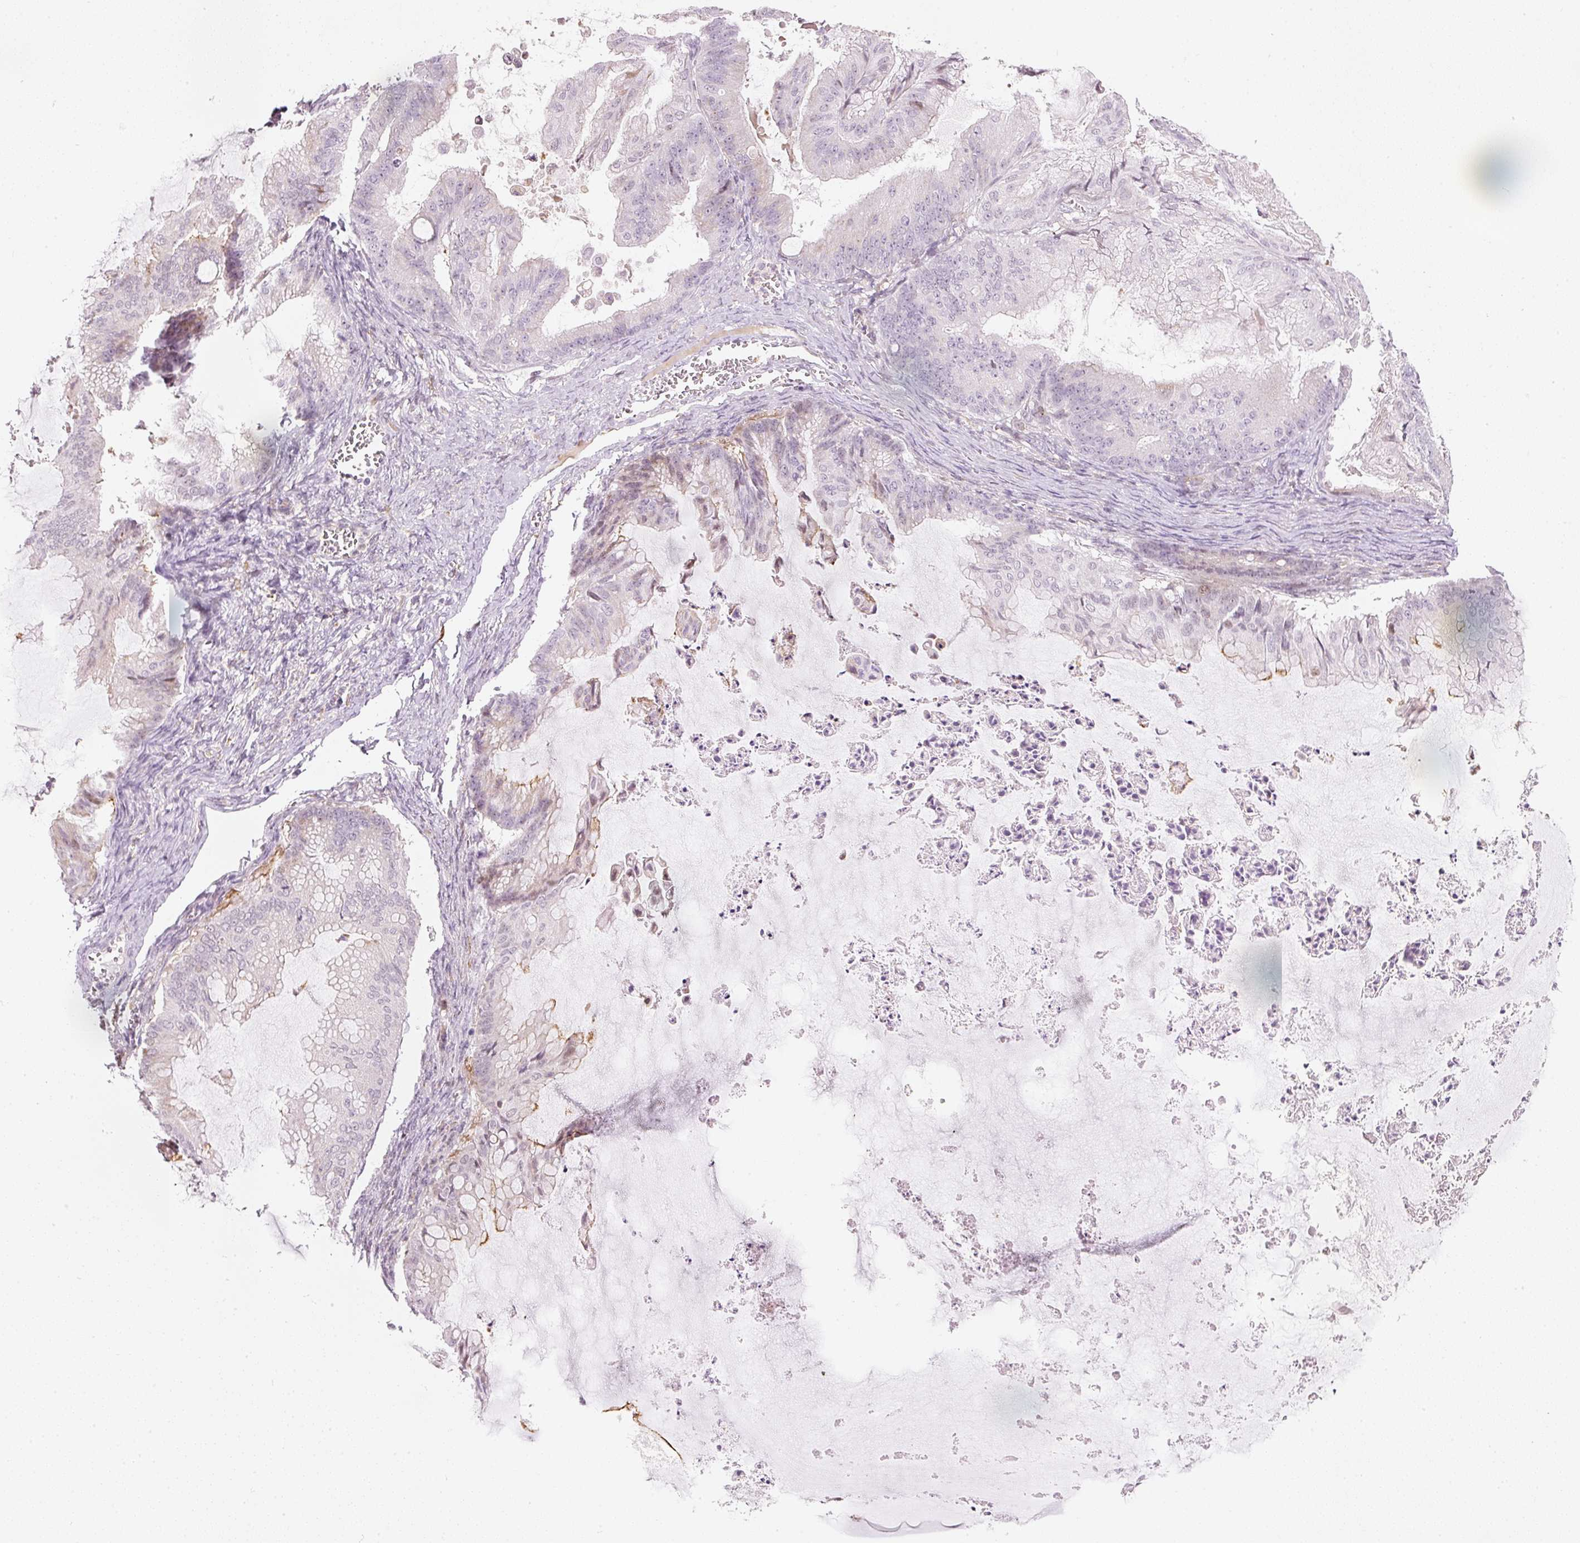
{"staining": {"intensity": "negative", "quantity": "none", "location": "none"}, "tissue": "ovarian cancer", "cell_type": "Tumor cells", "image_type": "cancer", "snomed": [{"axis": "morphology", "description": "Cystadenocarcinoma, mucinous, NOS"}, {"axis": "topography", "description": "Ovary"}], "caption": "Histopathology image shows no protein positivity in tumor cells of ovarian mucinous cystadenocarcinoma tissue.", "gene": "RNF39", "patient": {"sex": "female", "age": 71}}